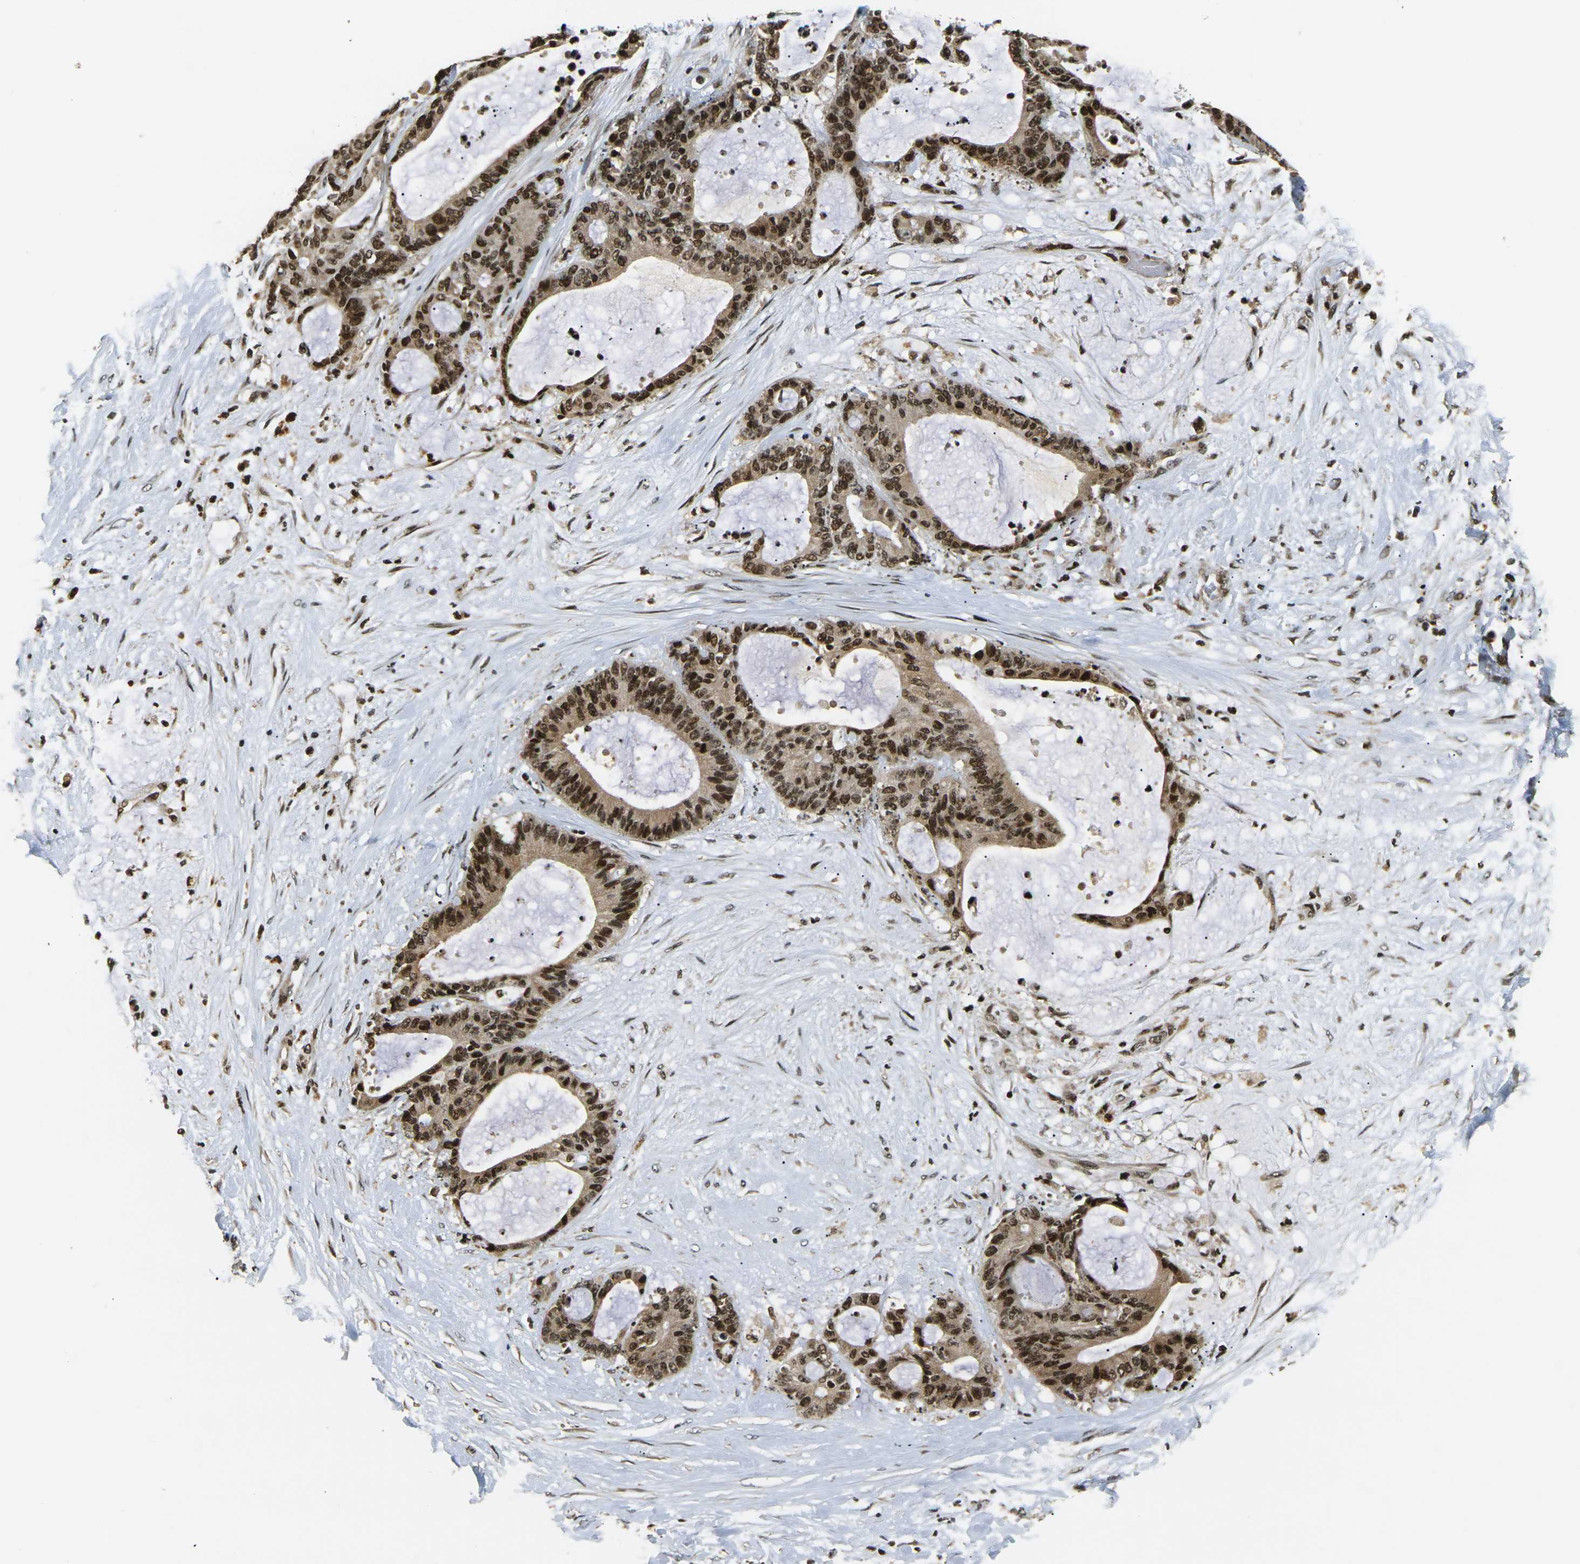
{"staining": {"intensity": "strong", "quantity": ">75%", "location": "cytoplasmic/membranous,nuclear"}, "tissue": "liver cancer", "cell_type": "Tumor cells", "image_type": "cancer", "snomed": [{"axis": "morphology", "description": "Cholangiocarcinoma"}, {"axis": "topography", "description": "Liver"}], "caption": "Protein positivity by immunohistochemistry (IHC) shows strong cytoplasmic/membranous and nuclear staining in about >75% of tumor cells in liver cholangiocarcinoma. (DAB (3,3'-diaminobenzidine) = brown stain, brightfield microscopy at high magnification).", "gene": "ACTL6A", "patient": {"sex": "female", "age": 73}}